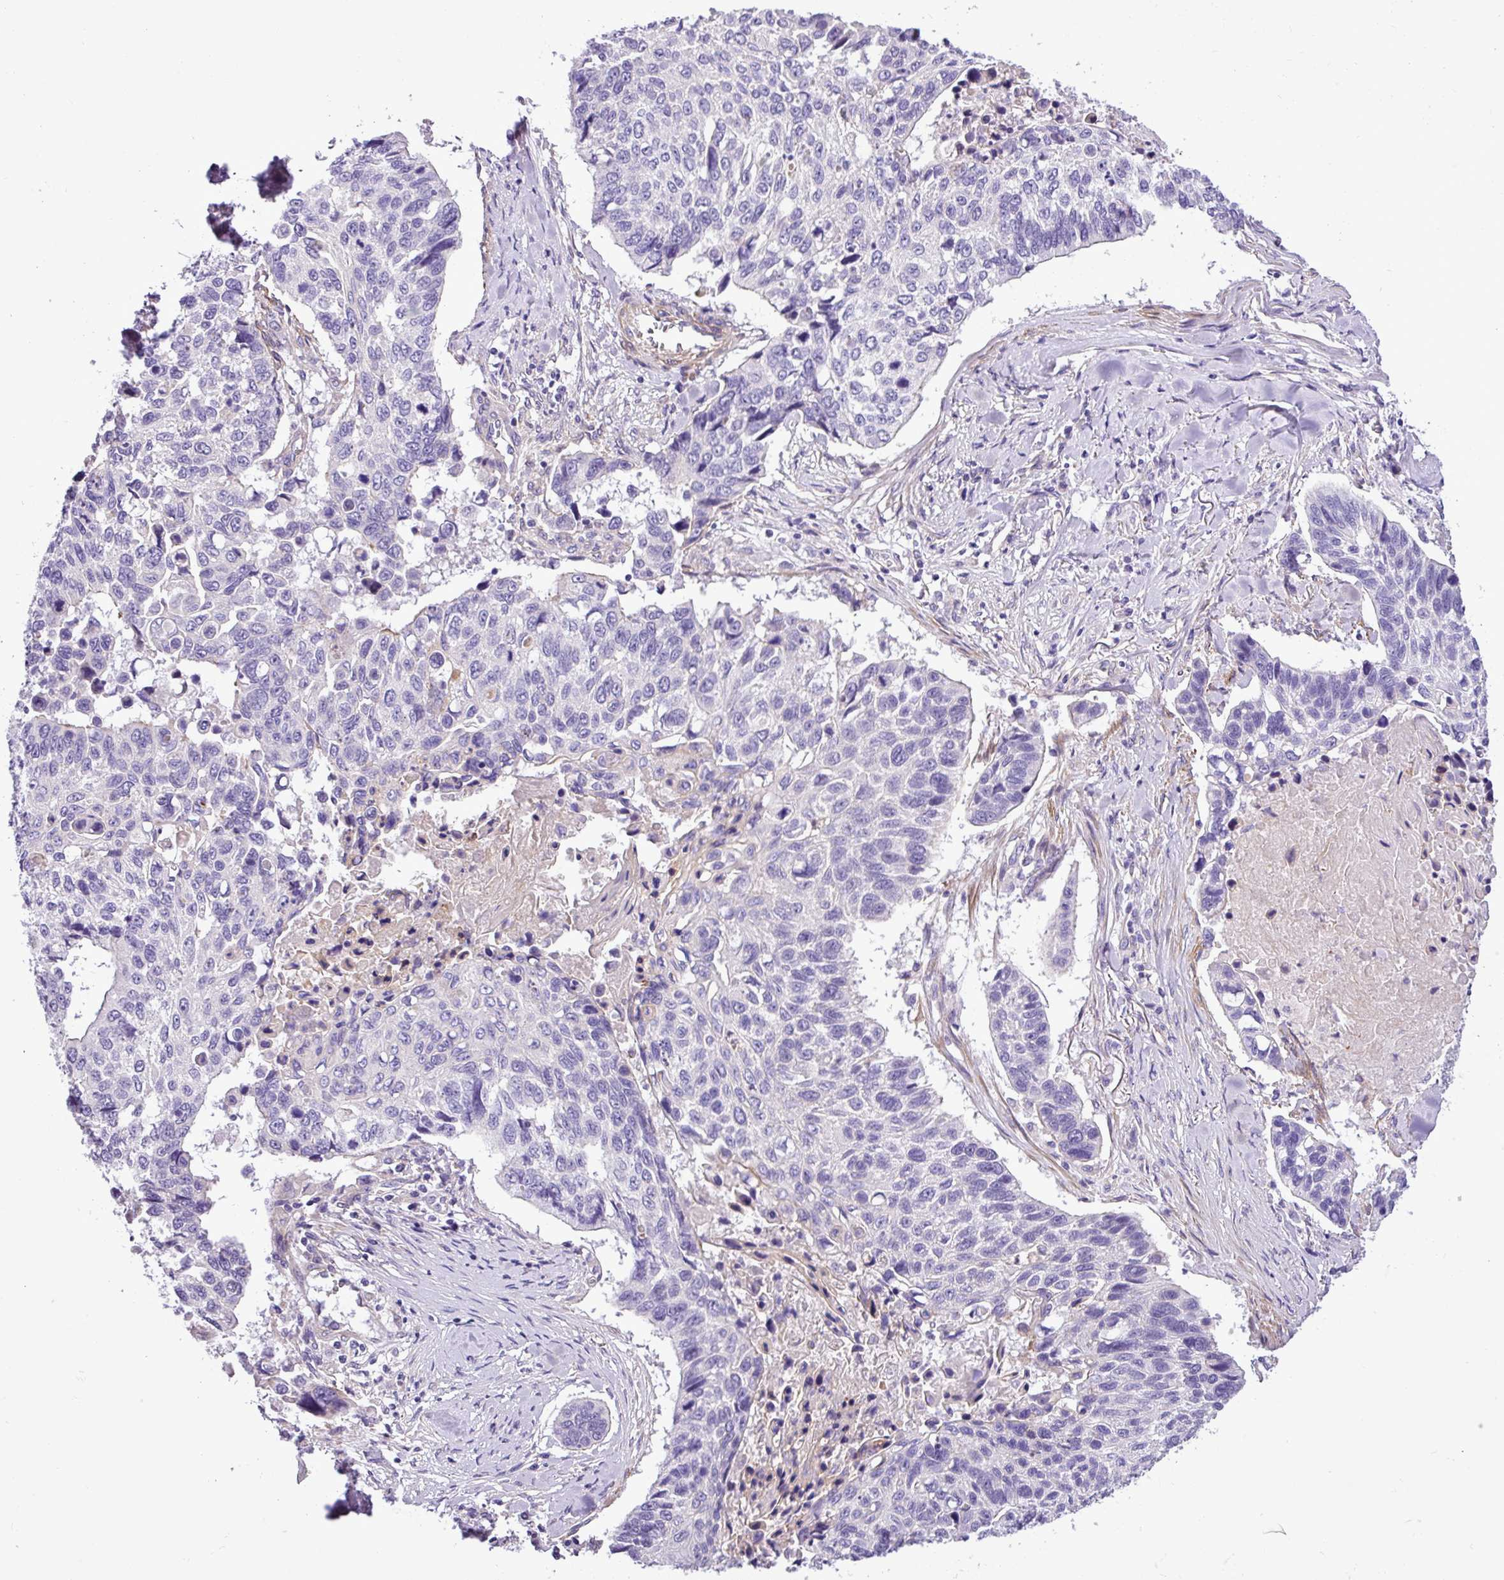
{"staining": {"intensity": "negative", "quantity": "none", "location": "none"}, "tissue": "lung cancer", "cell_type": "Tumor cells", "image_type": "cancer", "snomed": [{"axis": "morphology", "description": "Squamous cell carcinoma, NOS"}, {"axis": "topography", "description": "Lung"}], "caption": "High magnification brightfield microscopy of squamous cell carcinoma (lung) stained with DAB (3,3'-diaminobenzidine) (brown) and counterstained with hematoxylin (blue): tumor cells show no significant staining.", "gene": "C11orf91", "patient": {"sex": "male", "age": 62}}